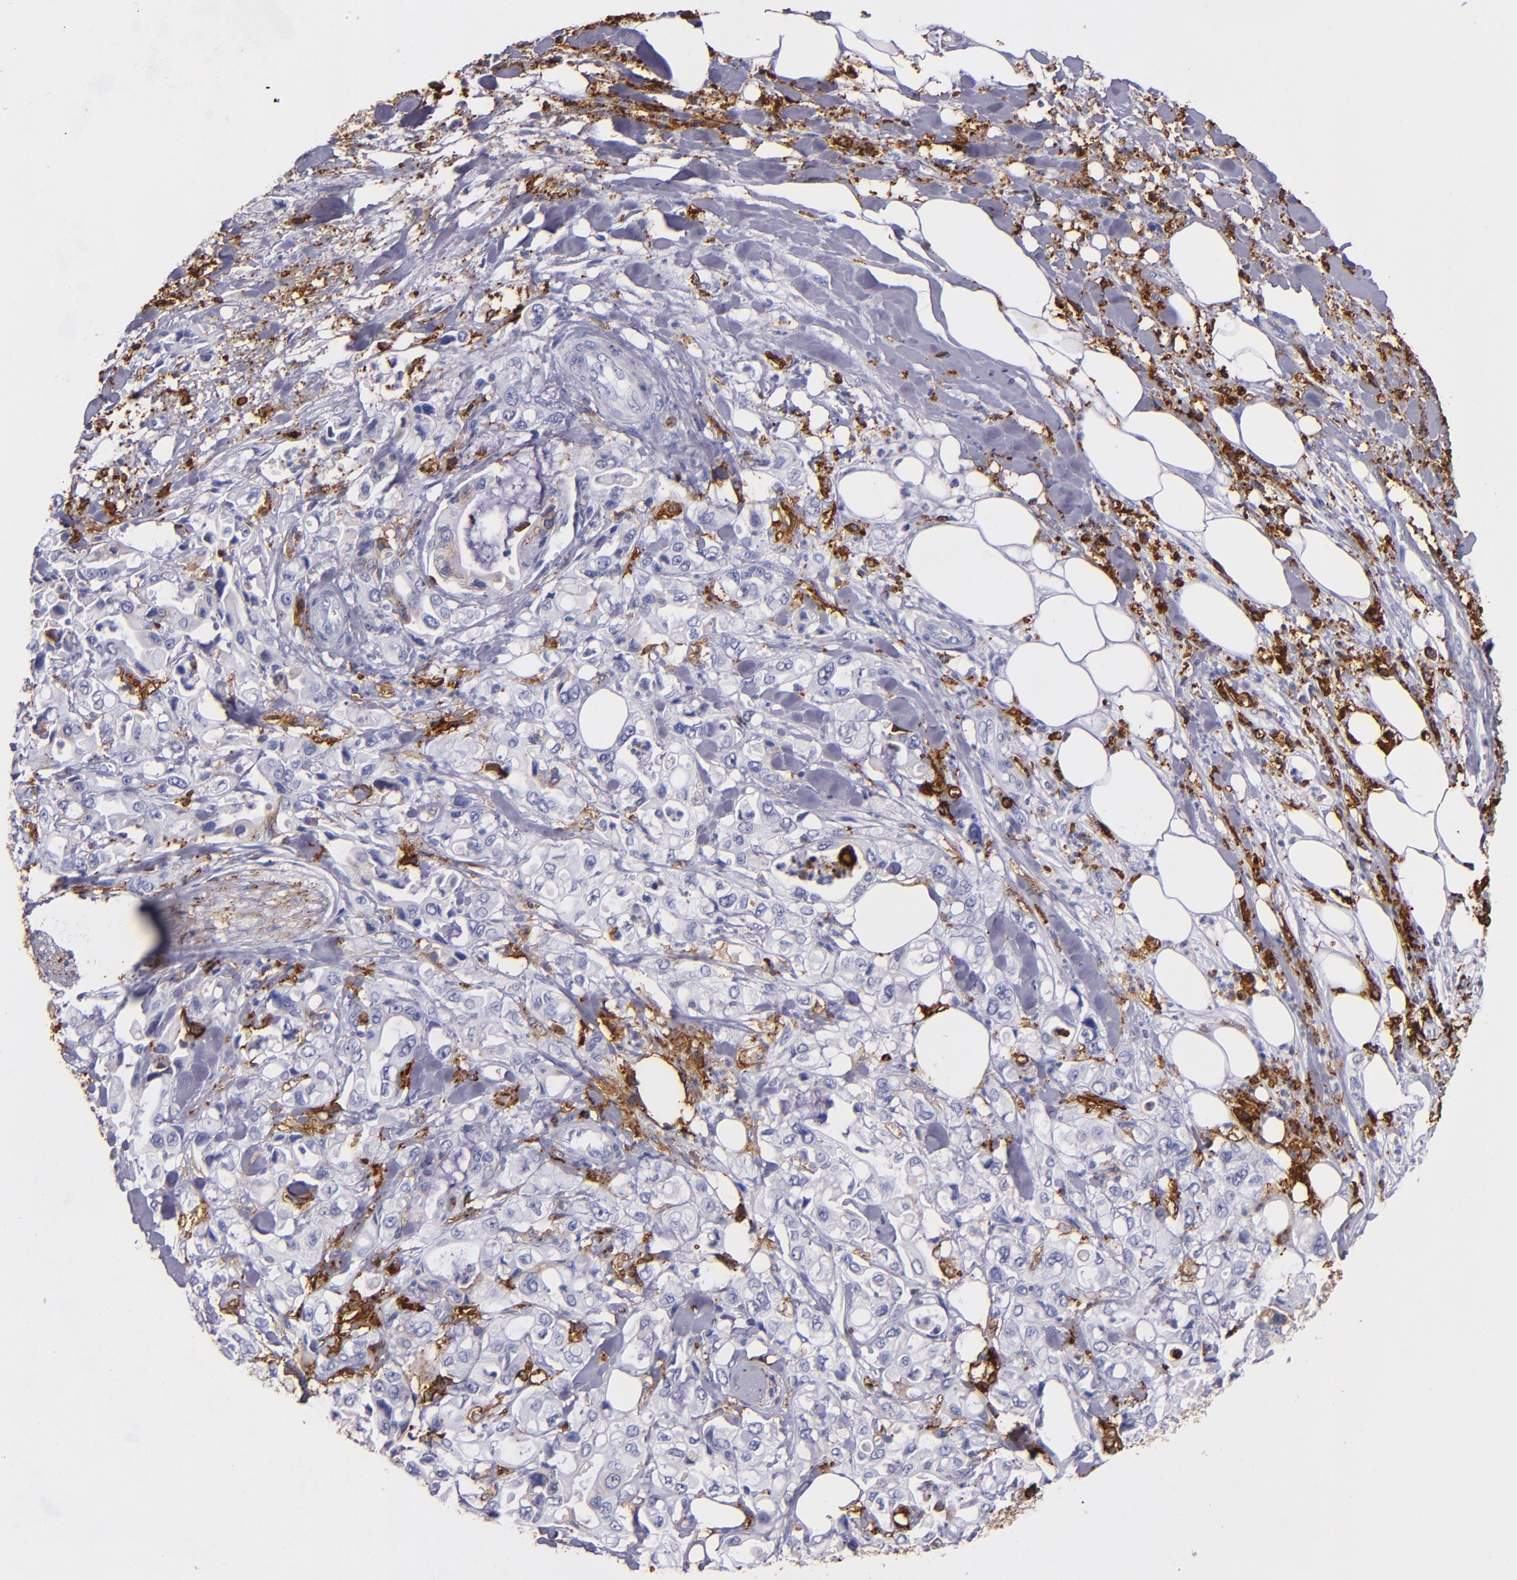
{"staining": {"intensity": "weak", "quantity": "<25%", "location": "cytoplasmic/membranous"}, "tissue": "pancreatic cancer", "cell_type": "Tumor cells", "image_type": "cancer", "snomed": [{"axis": "morphology", "description": "Adenocarcinoma, NOS"}, {"axis": "topography", "description": "Pancreas"}], "caption": "Immunohistochemistry (IHC) histopathology image of human pancreatic cancer stained for a protein (brown), which demonstrates no expression in tumor cells.", "gene": "HLA-DRA", "patient": {"sex": "male", "age": 70}}